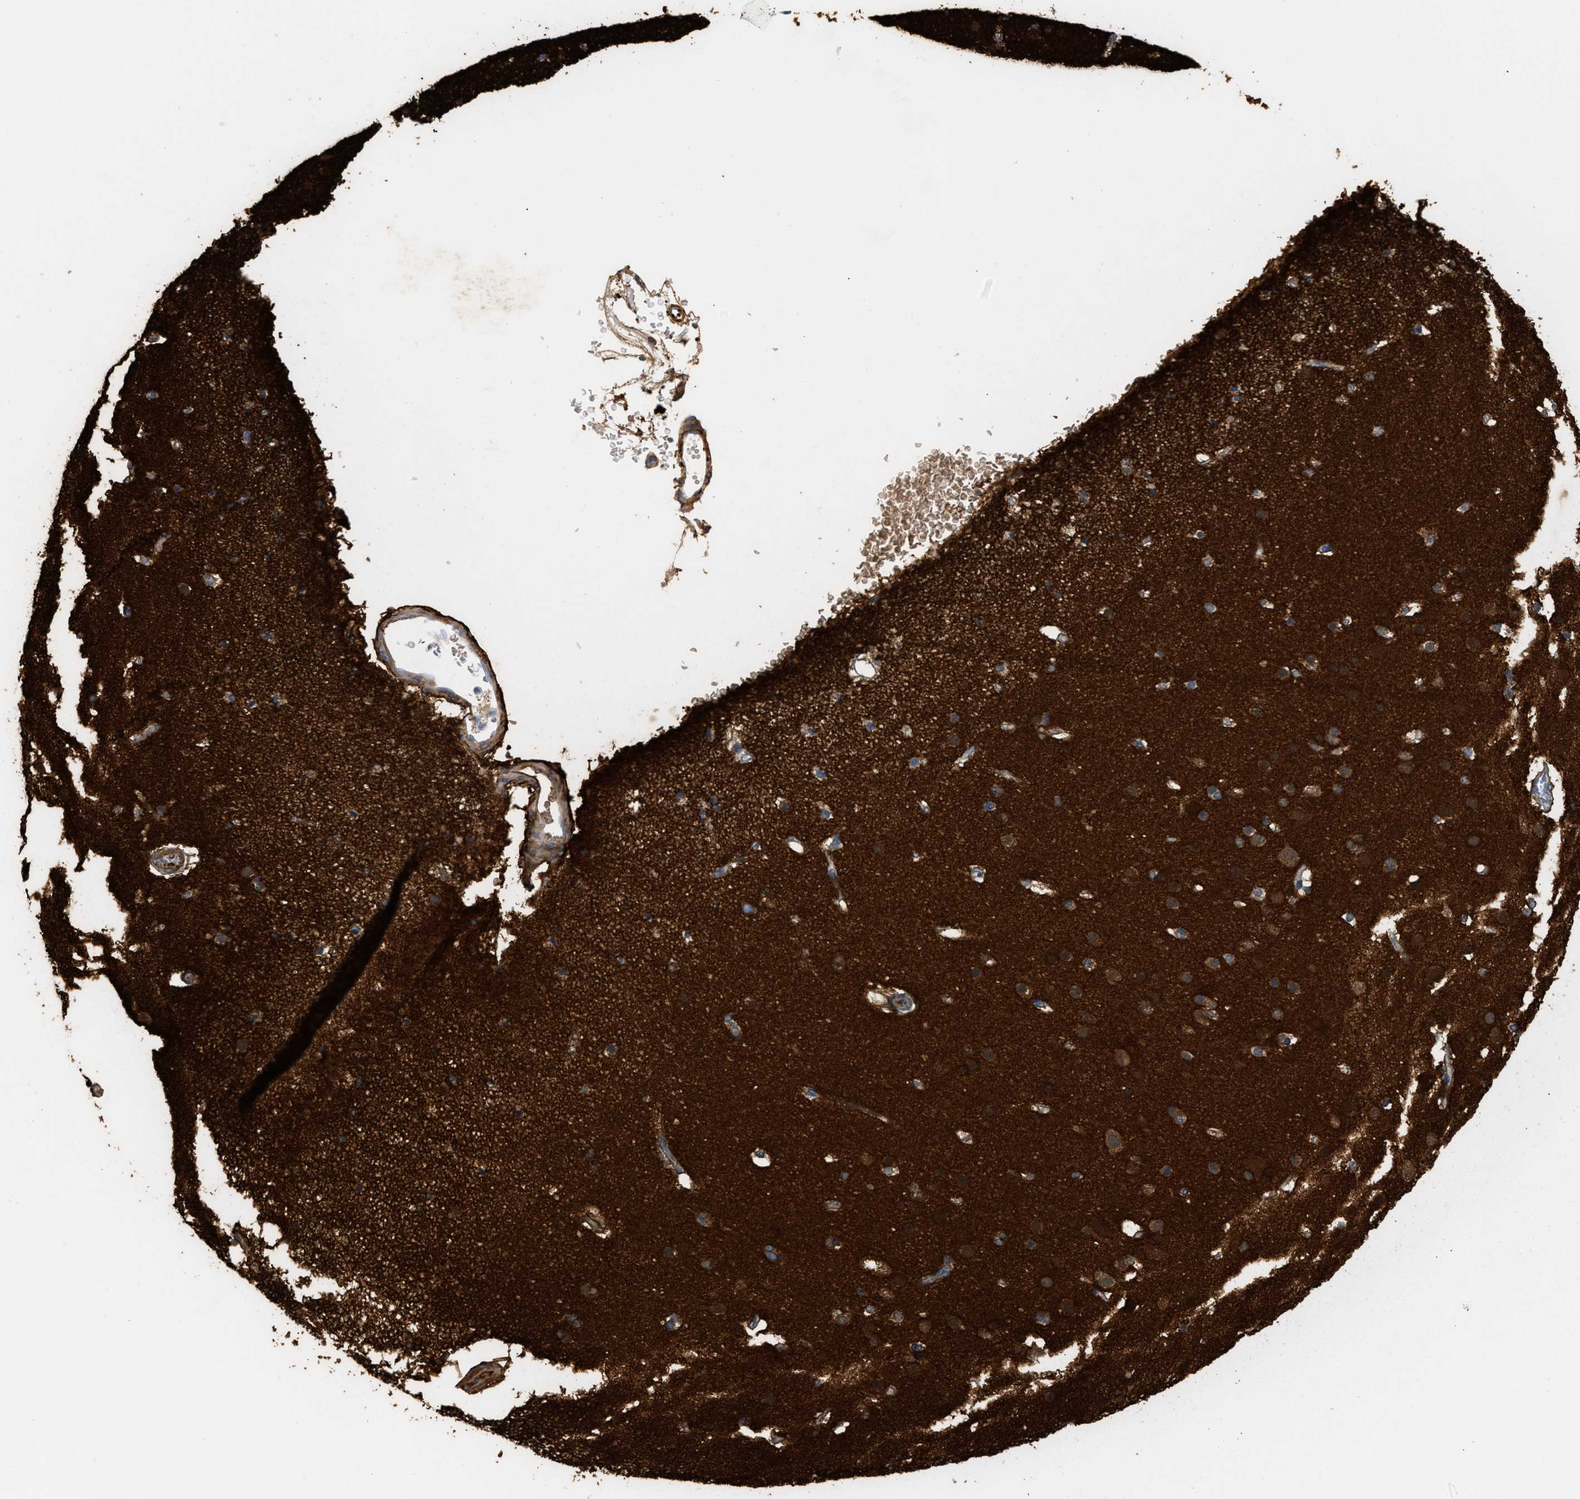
{"staining": {"intensity": "negative", "quantity": "none", "location": "none"}, "tissue": "cerebral cortex", "cell_type": "Endothelial cells", "image_type": "normal", "snomed": [{"axis": "morphology", "description": "Normal tissue, NOS"}, {"axis": "topography", "description": "Cerebral cortex"}], "caption": "The image shows no significant expression in endothelial cells of cerebral cortex. (Stains: DAB IHC with hematoxylin counter stain, Microscopy: brightfield microscopy at high magnification).", "gene": "AMPH", "patient": {"sex": "male", "age": 57}}